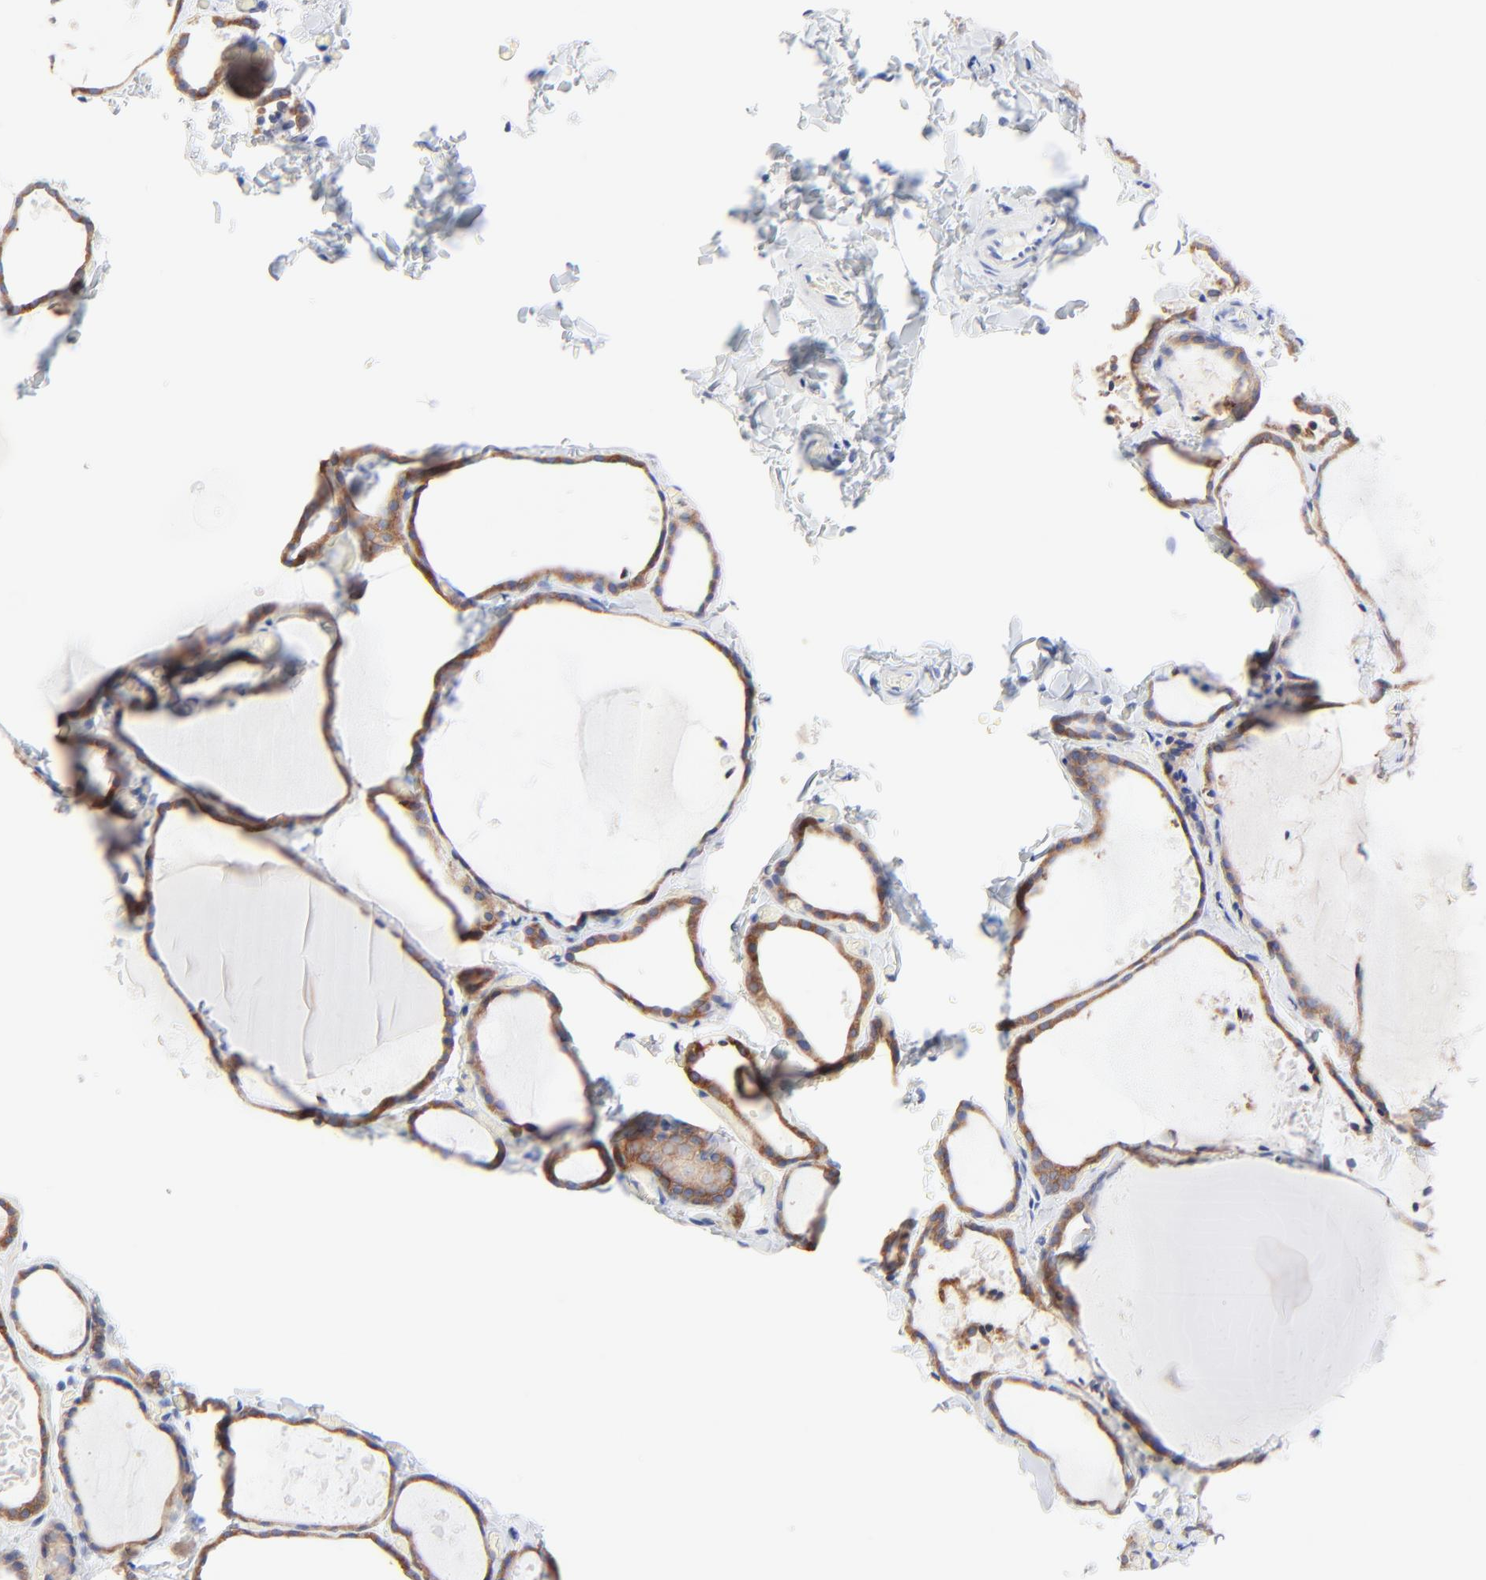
{"staining": {"intensity": "moderate", "quantity": ">75%", "location": "cytoplasmic/membranous"}, "tissue": "thyroid gland", "cell_type": "Glandular cells", "image_type": "normal", "snomed": [{"axis": "morphology", "description": "Normal tissue, NOS"}, {"axis": "topography", "description": "Thyroid gland"}], "caption": "Immunohistochemical staining of unremarkable human thyroid gland reveals >75% levels of moderate cytoplasmic/membranous protein expression in about >75% of glandular cells.", "gene": "PSD3", "patient": {"sex": "female", "age": 22}}